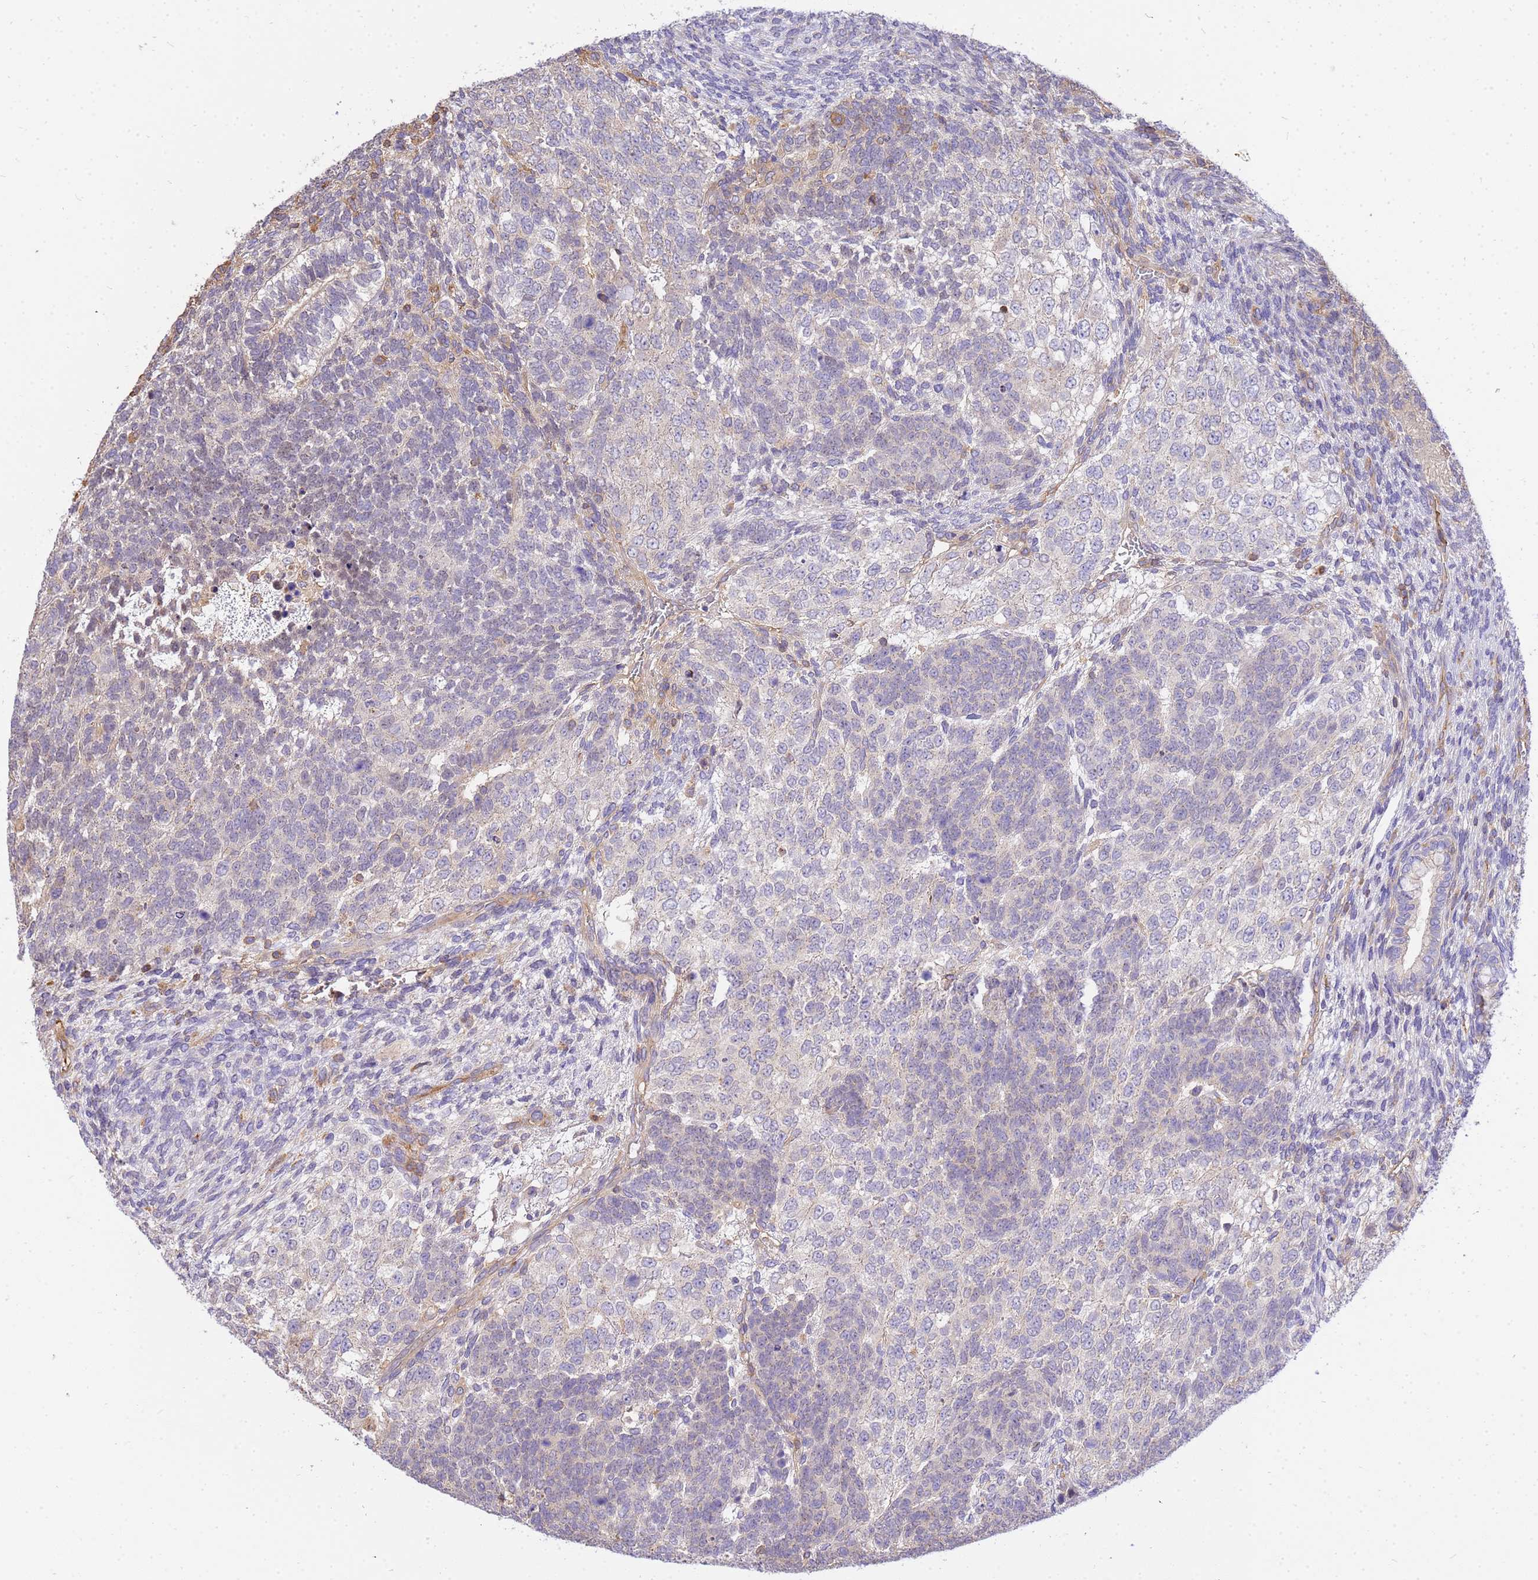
{"staining": {"intensity": "negative", "quantity": "none", "location": "none"}, "tissue": "testis cancer", "cell_type": "Tumor cells", "image_type": "cancer", "snomed": [{"axis": "morphology", "description": "Carcinoma, Embryonal, NOS"}, {"axis": "topography", "description": "Testis"}], "caption": "This is an immunohistochemistry (IHC) photomicrograph of human embryonal carcinoma (testis). There is no expression in tumor cells.", "gene": "WDR64", "patient": {"sex": "male", "age": 23}}